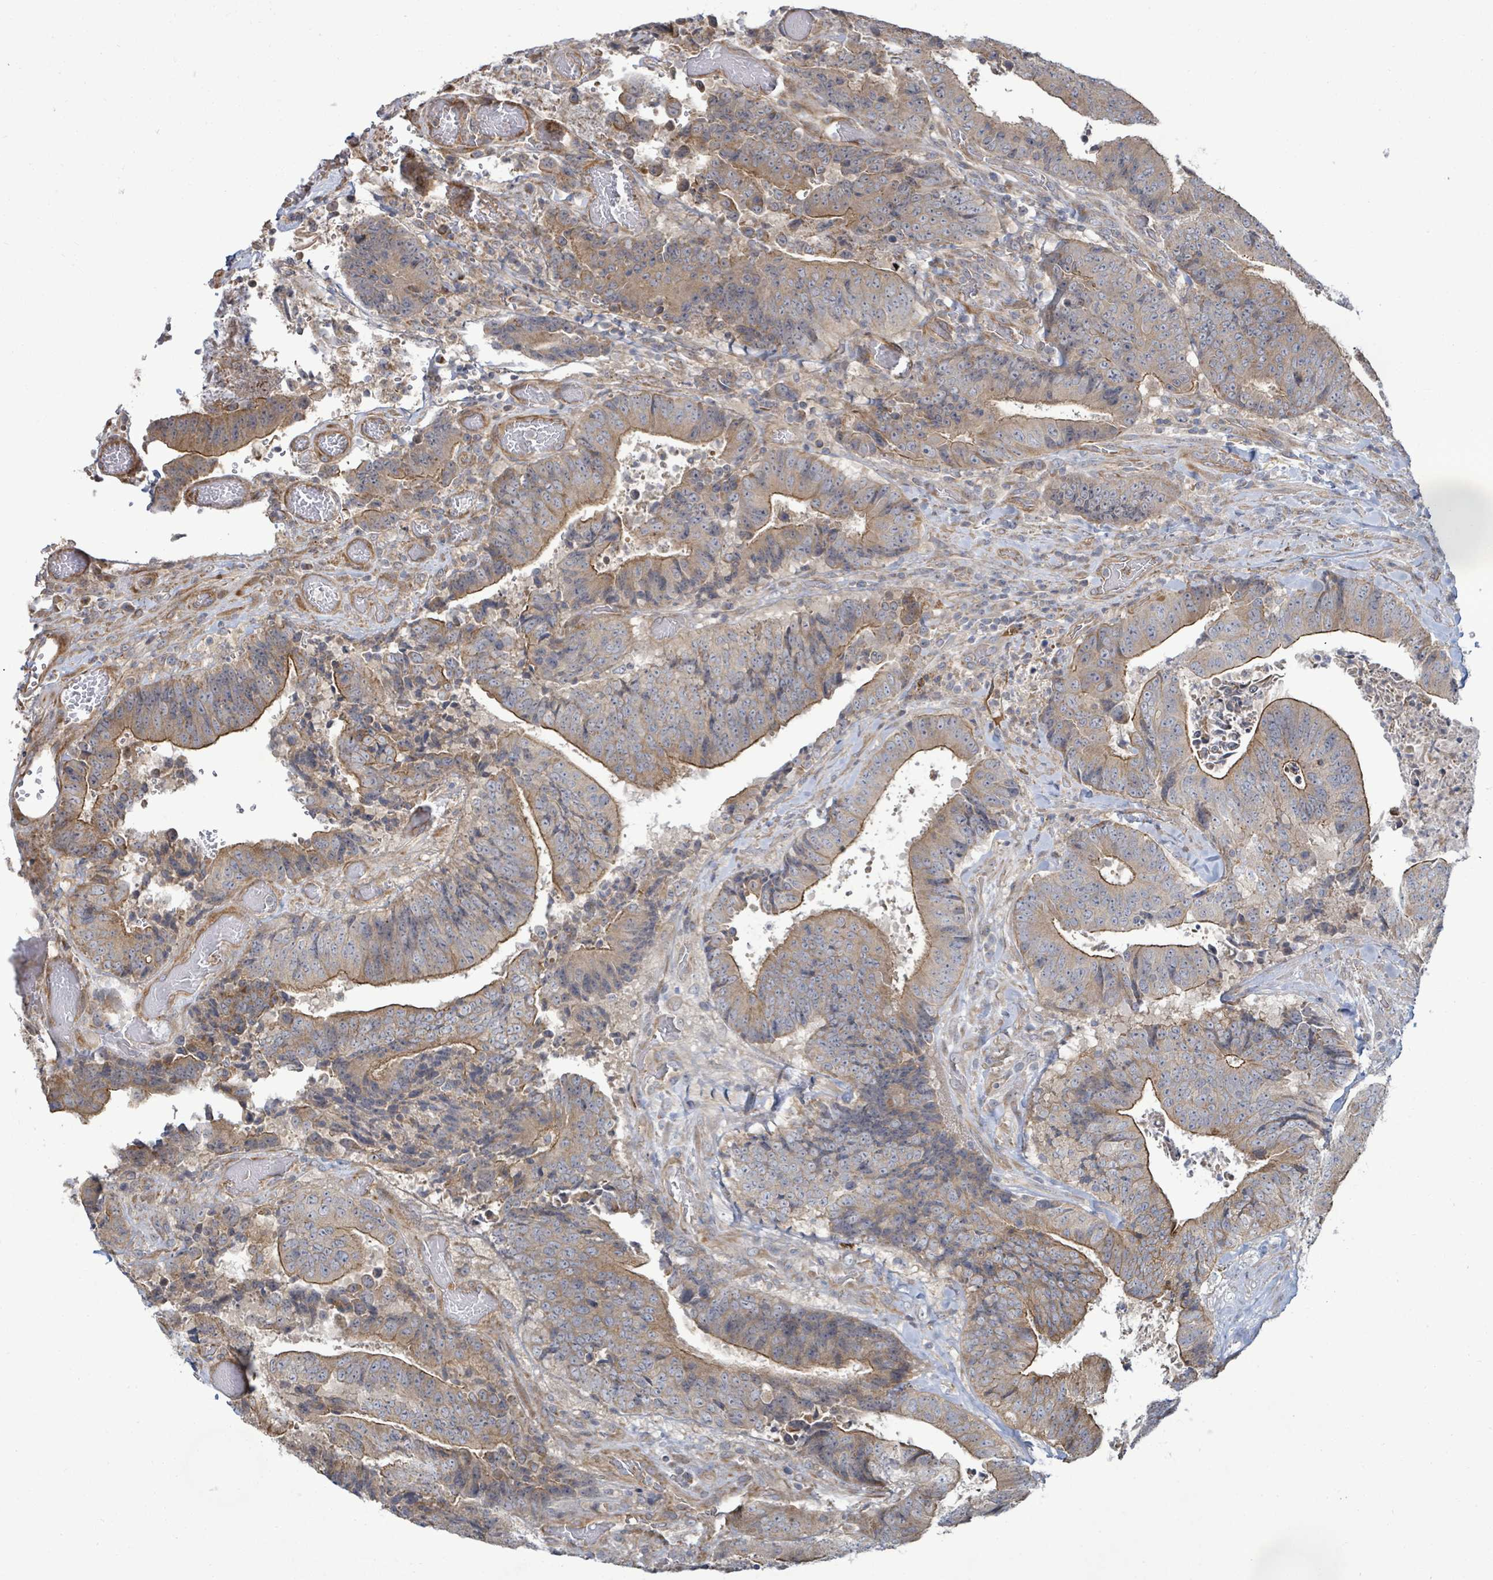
{"staining": {"intensity": "moderate", "quantity": ">75%", "location": "cytoplasmic/membranous"}, "tissue": "colorectal cancer", "cell_type": "Tumor cells", "image_type": "cancer", "snomed": [{"axis": "morphology", "description": "Adenocarcinoma, NOS"}, {"axis": "topography", "description": "Rectum"}], "caption": "Immunohistochemistry micrograph of adenocarcinoma (colorectal) stained for a protein (brown), which demonstrates medium levels of moderate cytoplasmic/membranous expression in approximately >75% of tumor cells.", "gene": "KBTBD11", "patient": {"sex": "male", "age": 72}}